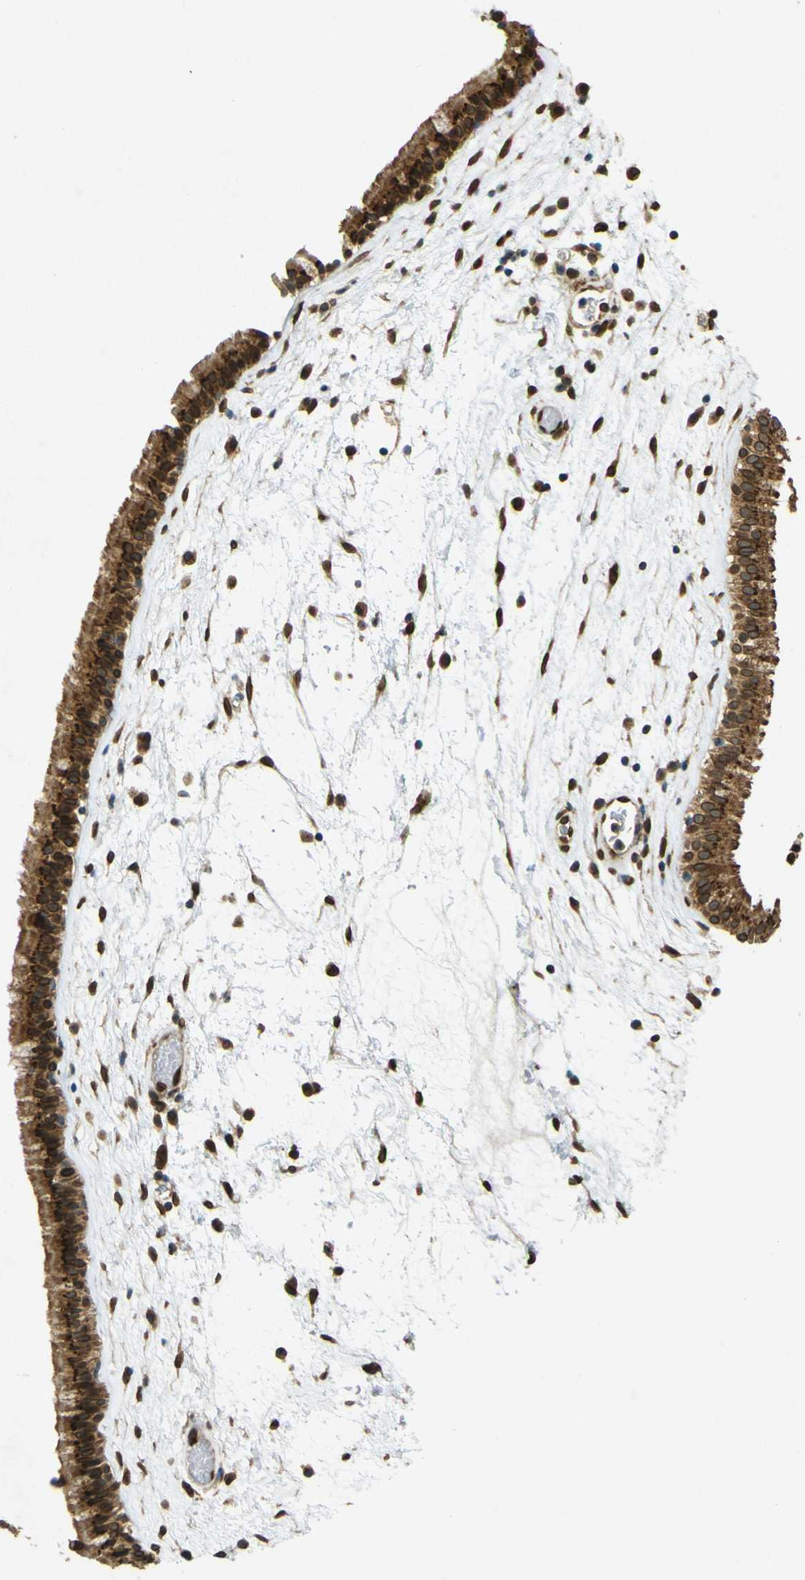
{"staining": {"intensity": "strong", "quantity": ">75%", "location": "cytoplasmic/membranous,nuclear"}, "tissue": "nasopharynx", "cell_type": "Respiratory epithelial cells", "image_type": "normal", "snomed": [{"axis": "morphology", "description": "Normal tissue, NOS"}, {"axis": "morphology", "description": "Inflammation, NOS"}, {"axis": "topography", "description": "Nasopharynx"}], "caption": "IHC image of unremarkable nasopharynx: human nasopharynx stained using IHC reveals high levels of strong protein expression localized specifically in the cytoplasmic/membranous,nuclear of respiratory epithelial cells, appearing as a cytoplasmic/membranous,nuclear brown color.", "gene": "GALNT1", "patient": {"sex": "male", "age": 48}}